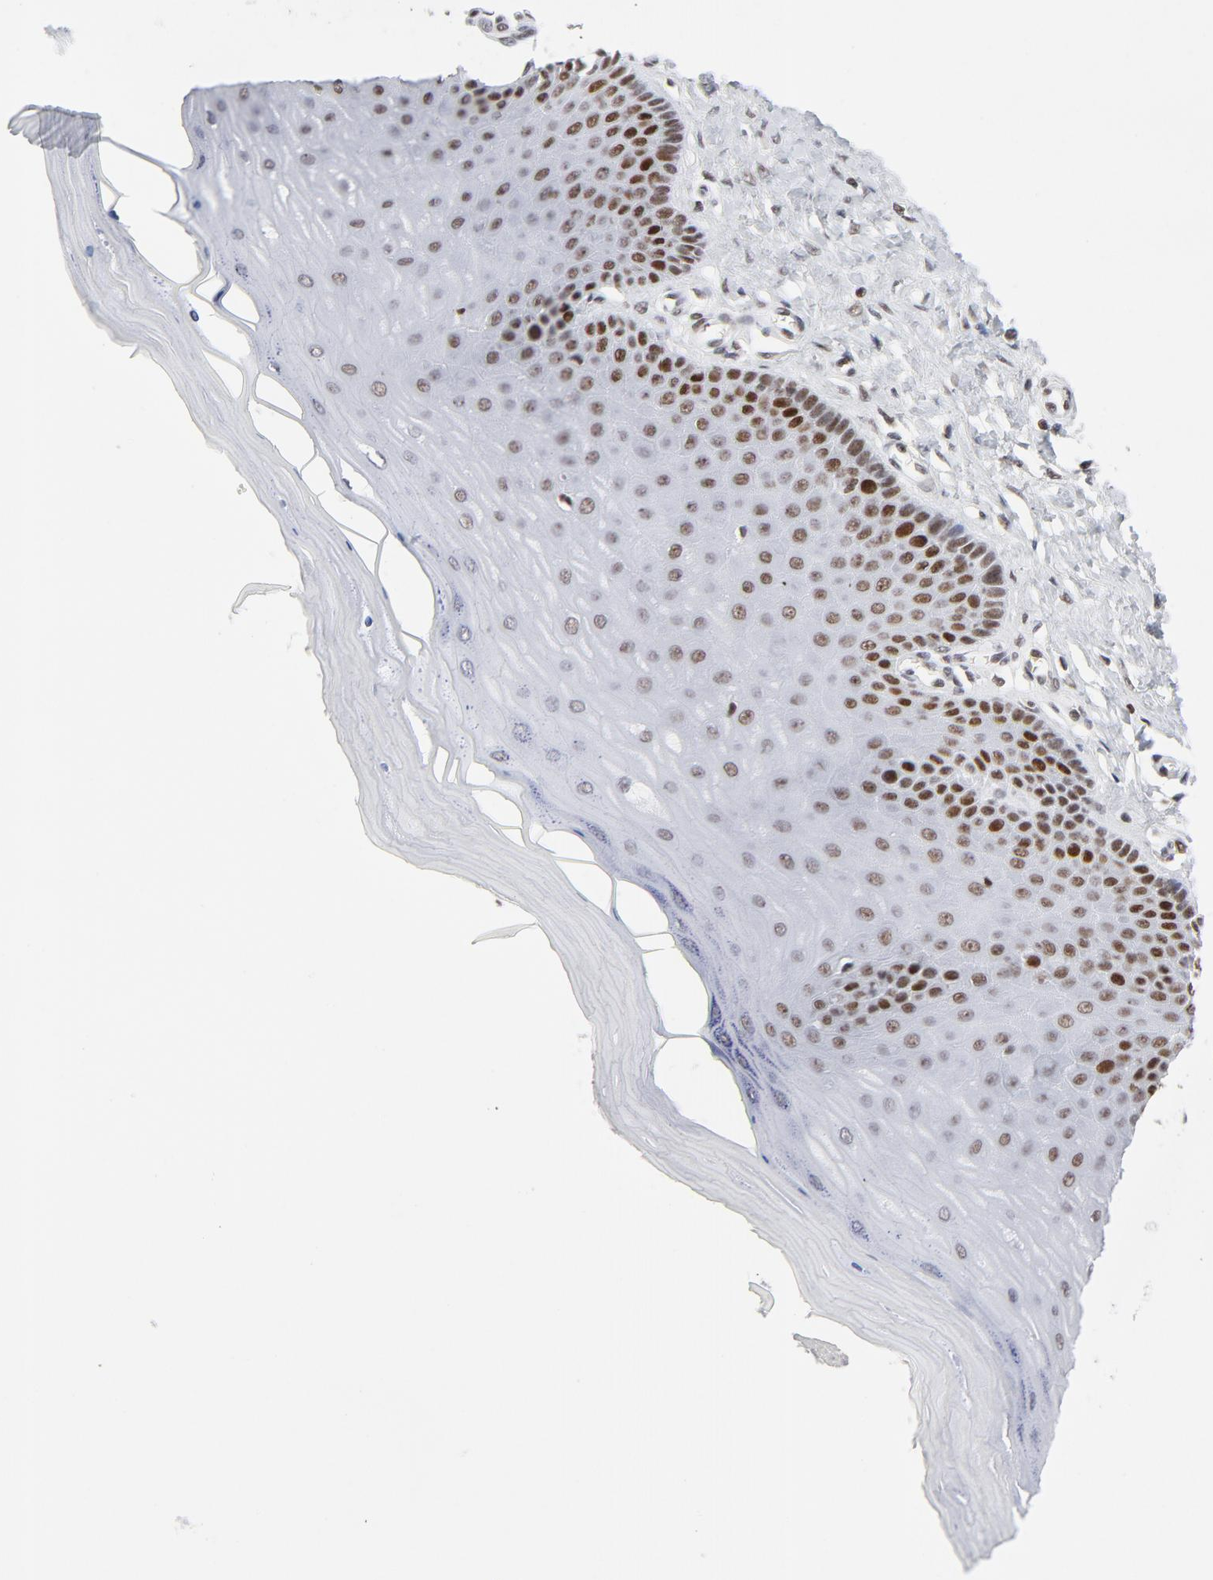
{"staining": {"intensity": "moderate", "quantity": ">75%", "location": "nuclear"}, "tissue": "cervix", "cell_type": "Glandular cells", "image_type": "normal", "snomed": [{"axis": "morphology", "description": "Normal tissue, NOS"}, {"axis": "topography", "description": "Cervix"}], "caption": "Immunohistochemical staining of benign human cervix exhibits medium levels of moderate nuclear positivity in approximately >75% of glandular cells. Using DAB (3,3'-diaminobenzidine) (brown) and hematoxylin (blue) stains, captured at high magnification using brightfield microscopy.", "gene": "RFC4", "patient": {"sex": "female", "age": 55}}